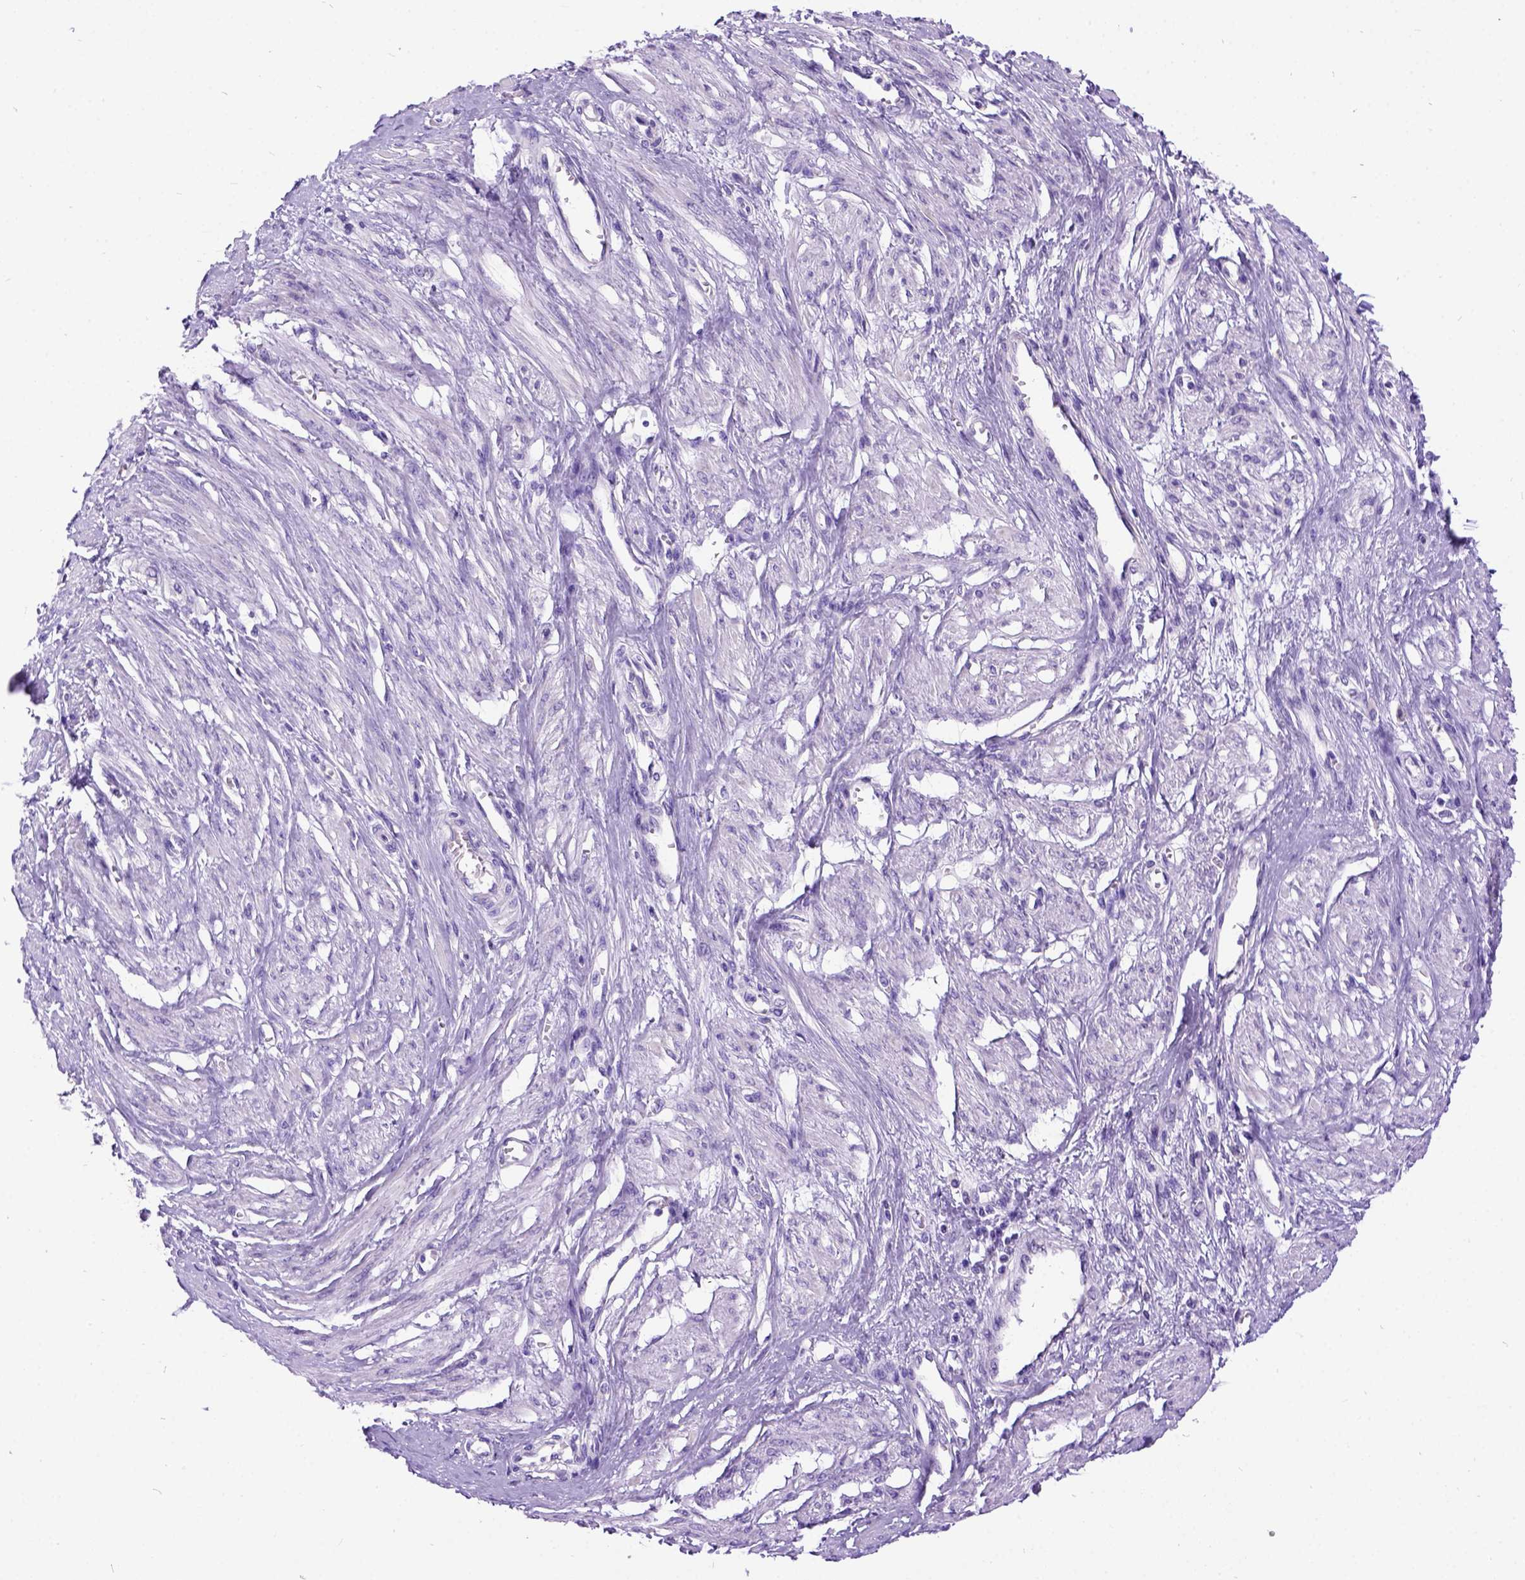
{"staining": {"intensity": "negative", "quantity": "none", "location": "none"}, "tissue": "smooth muscle", "cell_type": "Smooth muscle cells", "image_type": "normal", "snomed": [{"axis": "morphology", "description": "Normal tissue, NOS"}, {"axis": "topography", "description": "Smooth muscle"}, {"axis": "topography", "description": "Uterus"}], "caption": "Immunohistochemistry histopathology image of unremarkable human smooth muscle stained for a protein (brown), which shows no staining in smooth muscle cells.", "gene": "CFAP54", "patient": {"sex": "female", "age": 39}}